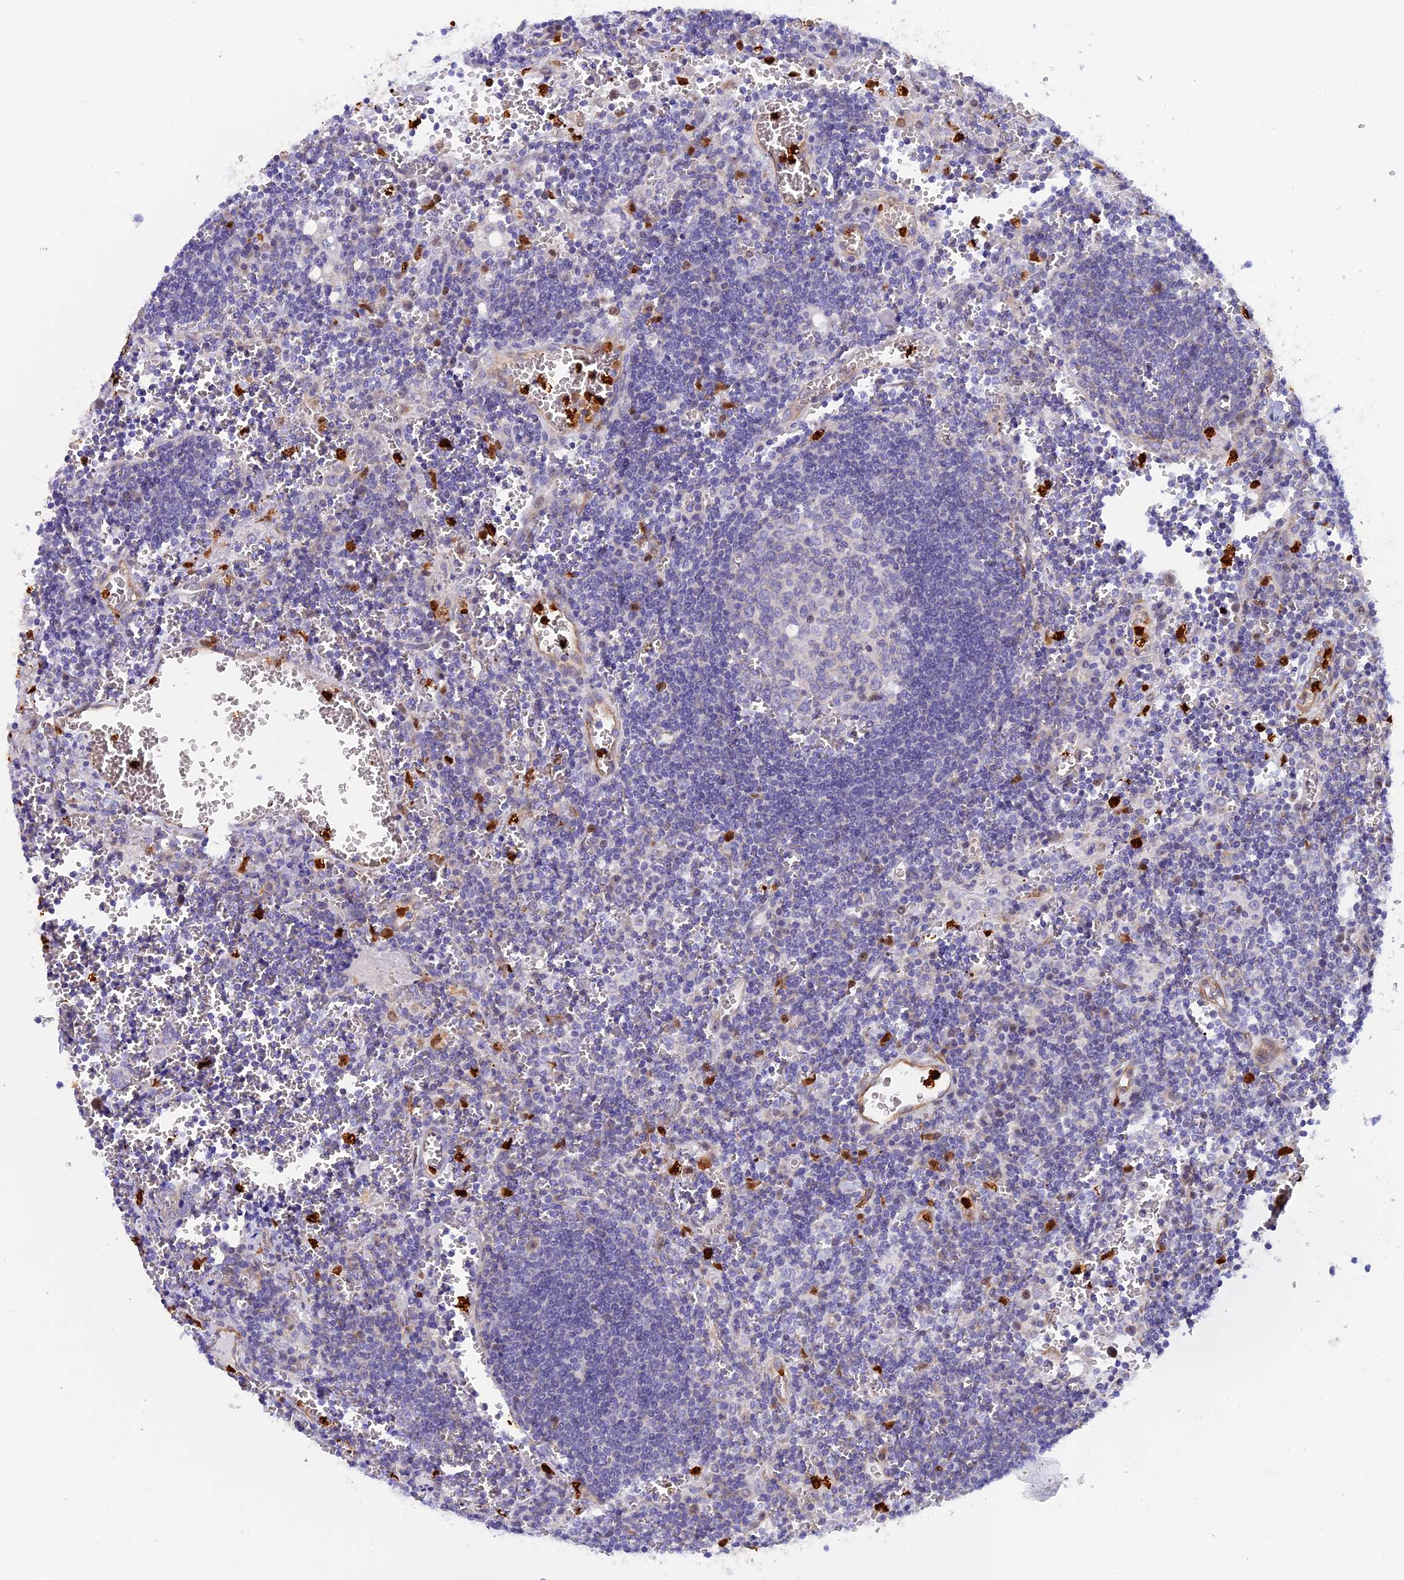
{"staining": {"intensity": "negative", "quantity": "none", "location": "none"}, "tissue": "lymph node", "cell_type": "Germinal center cells", "image_type": "normal", "snomed": [{"axis": "morphology", "description": "Normal tissue, NOS"}, {"axis": "topography", "description": "Lymph node"}], "caption": "Immunohistochemistry (IHC) histopathology image of benign lymph node: human lymph node stained with DAB (3,3'-diaminobenzidine) shows no significant protein positivity in germinal center cells. Brightfield microscopy of IHC stained with DAB (3,3'-diaminobenzidine) (brown) and hematoxylin (blue), captured at high magnification.", "gene": "SLC26A1", "patient": {"sex": "female", "age": 73}}